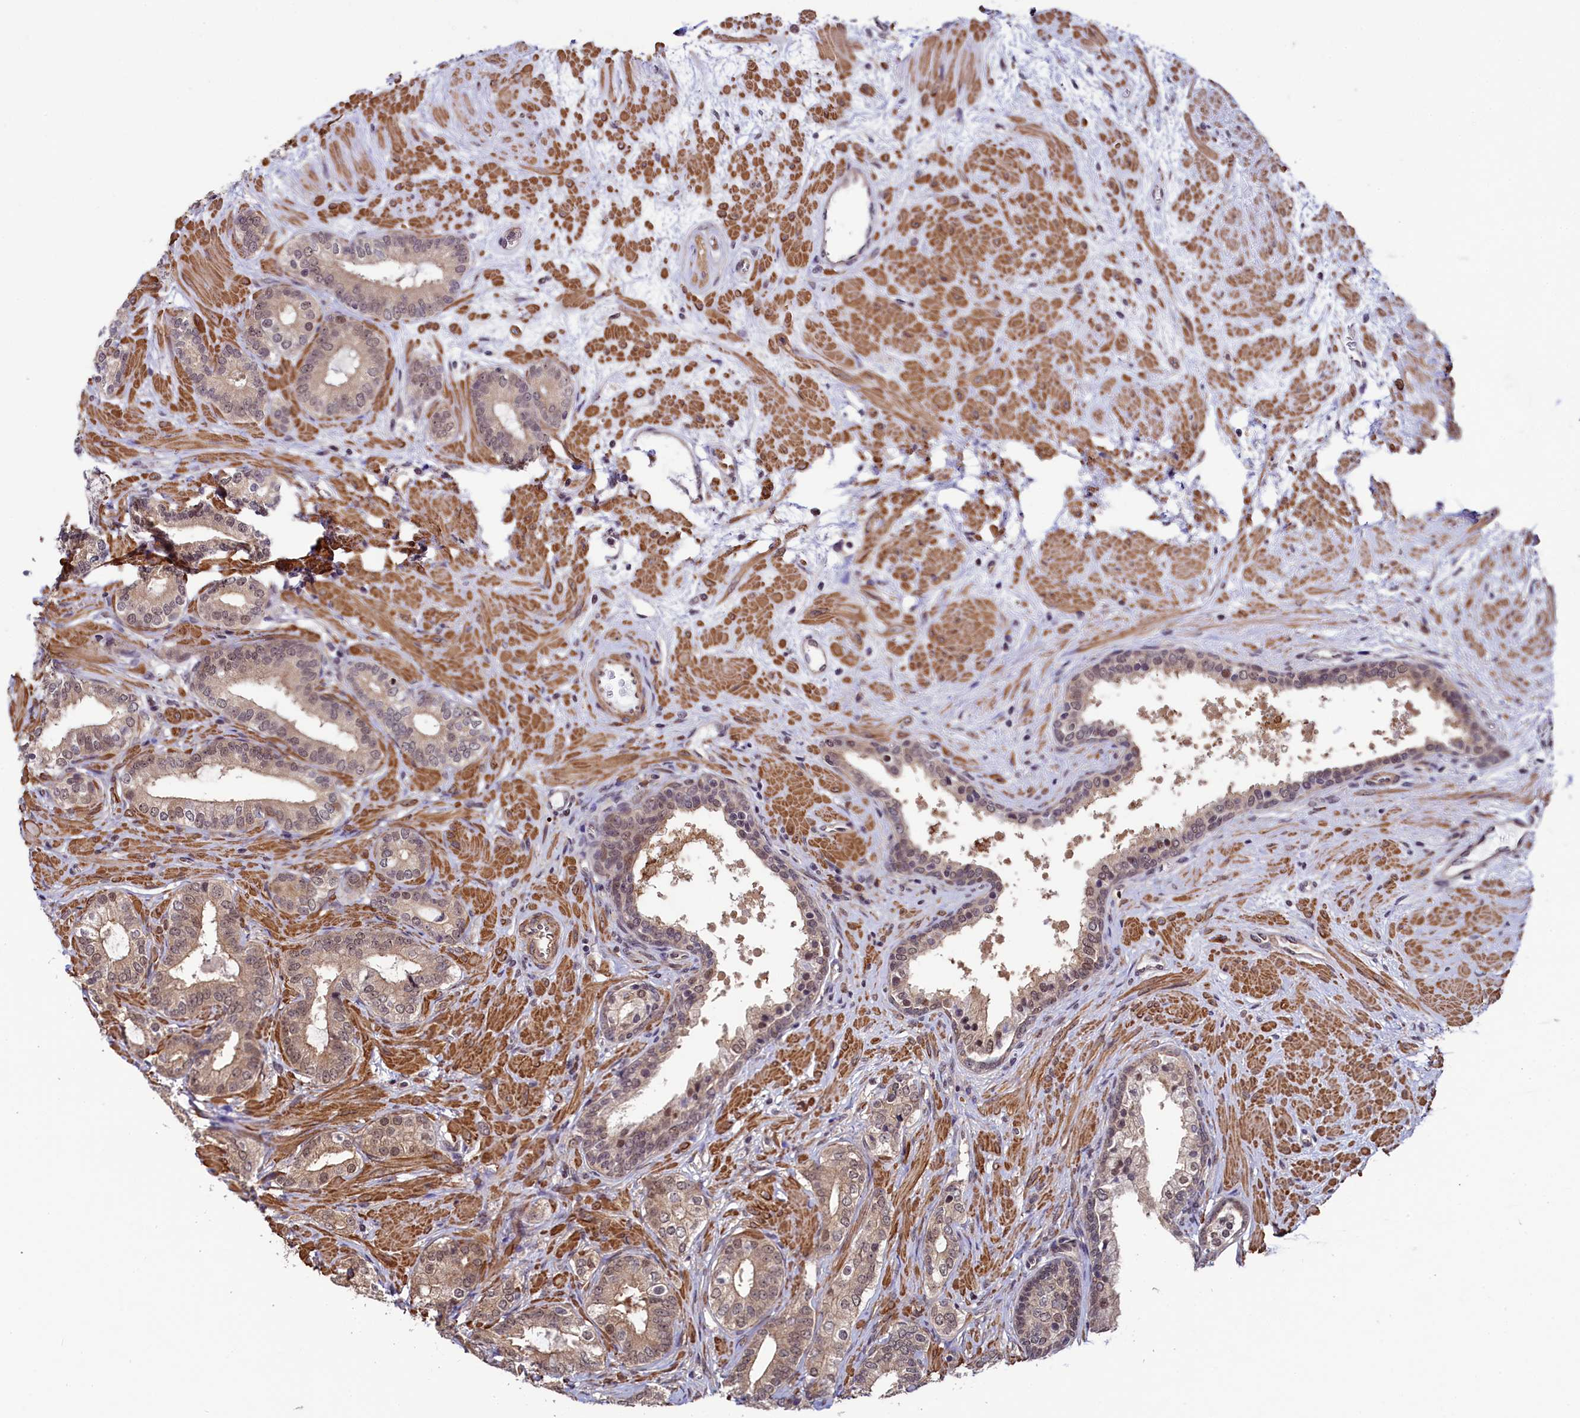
{"staining": {"intensity": "weak", "quantity": ">75%", "location": "cytoplasmic/membranous,nuclear"}, "tissue": "prostate cancer", "cell_type": "Tumor cells", "image_type": "cancer", "snomed": [{"axis": "morphology", "description": "Adenocarcinoma, High grade"}, {"axis": "topography", "description": "Prostate"}], "caption": "Brown immunohistochemical staining in human prostate cancer (adenocarcinoma (high-grade)) demonstrates weak cytoplasmic/membranous and nuclear expression in approximately >75% of tumor cells. (Brightfield microscopy of DAB IHC at high magnification).", "gene": "LEO1", "patient": {"sex": "male", "age": 64}}